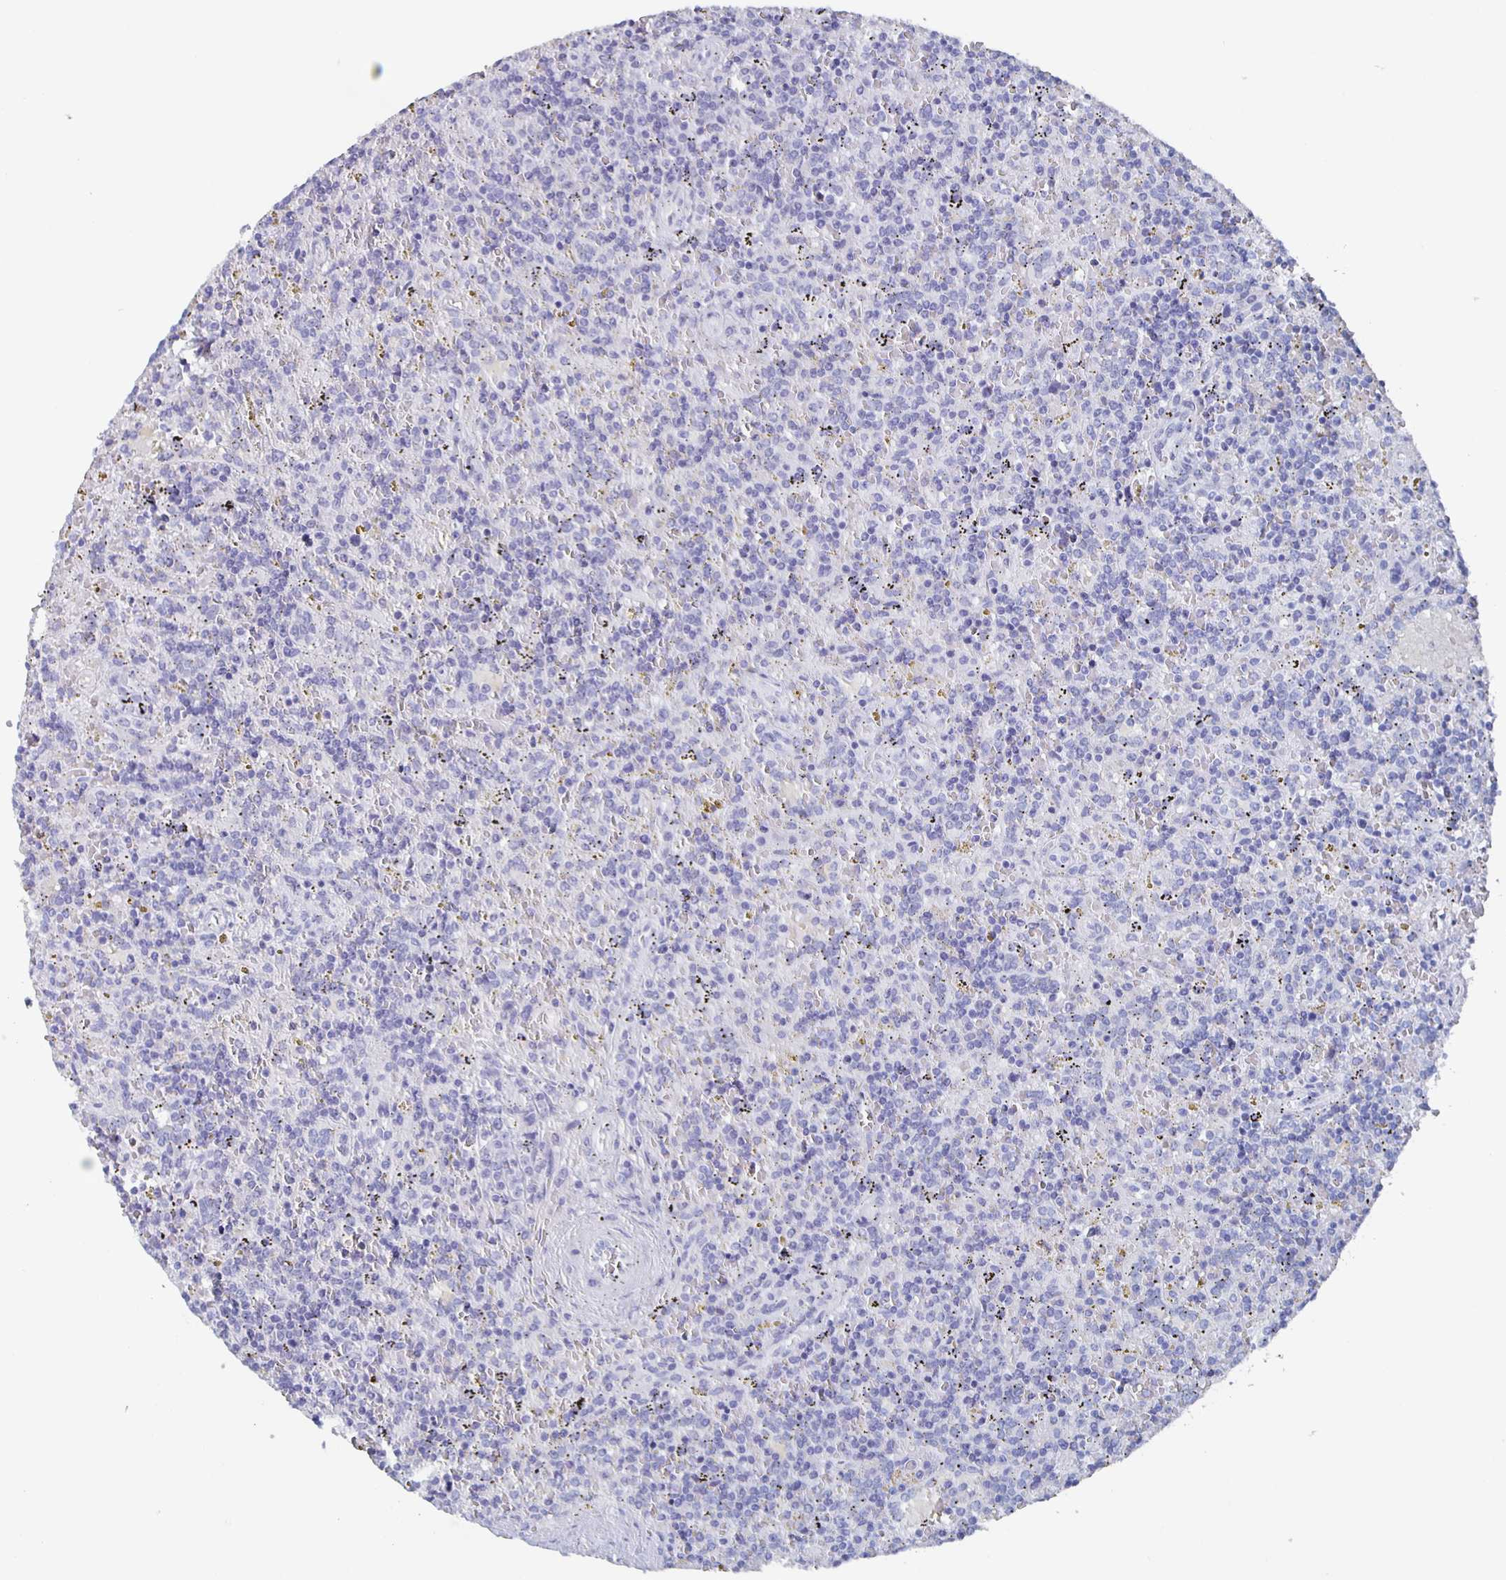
{"staining": {"intensity": "negative", "quantity": "none", "location": "none"}, "tissue": "lymphoma", "cell_type": "Tumor cells", "image_type": "cancer", "snomed": [{"axis": "morphology", "description": "Malignant lymphoma, non-Hodgkin's type, Low grade"}, {"axis": "topography", "description": "Spleen"}], "caption": "The image demonstrates no significant positivity in tumor cells of lymphoma. (DAB immunohistochemistry, high magnification).", "gene": "SLC34A2", "patient": {"sex": "male", "age": 67}}